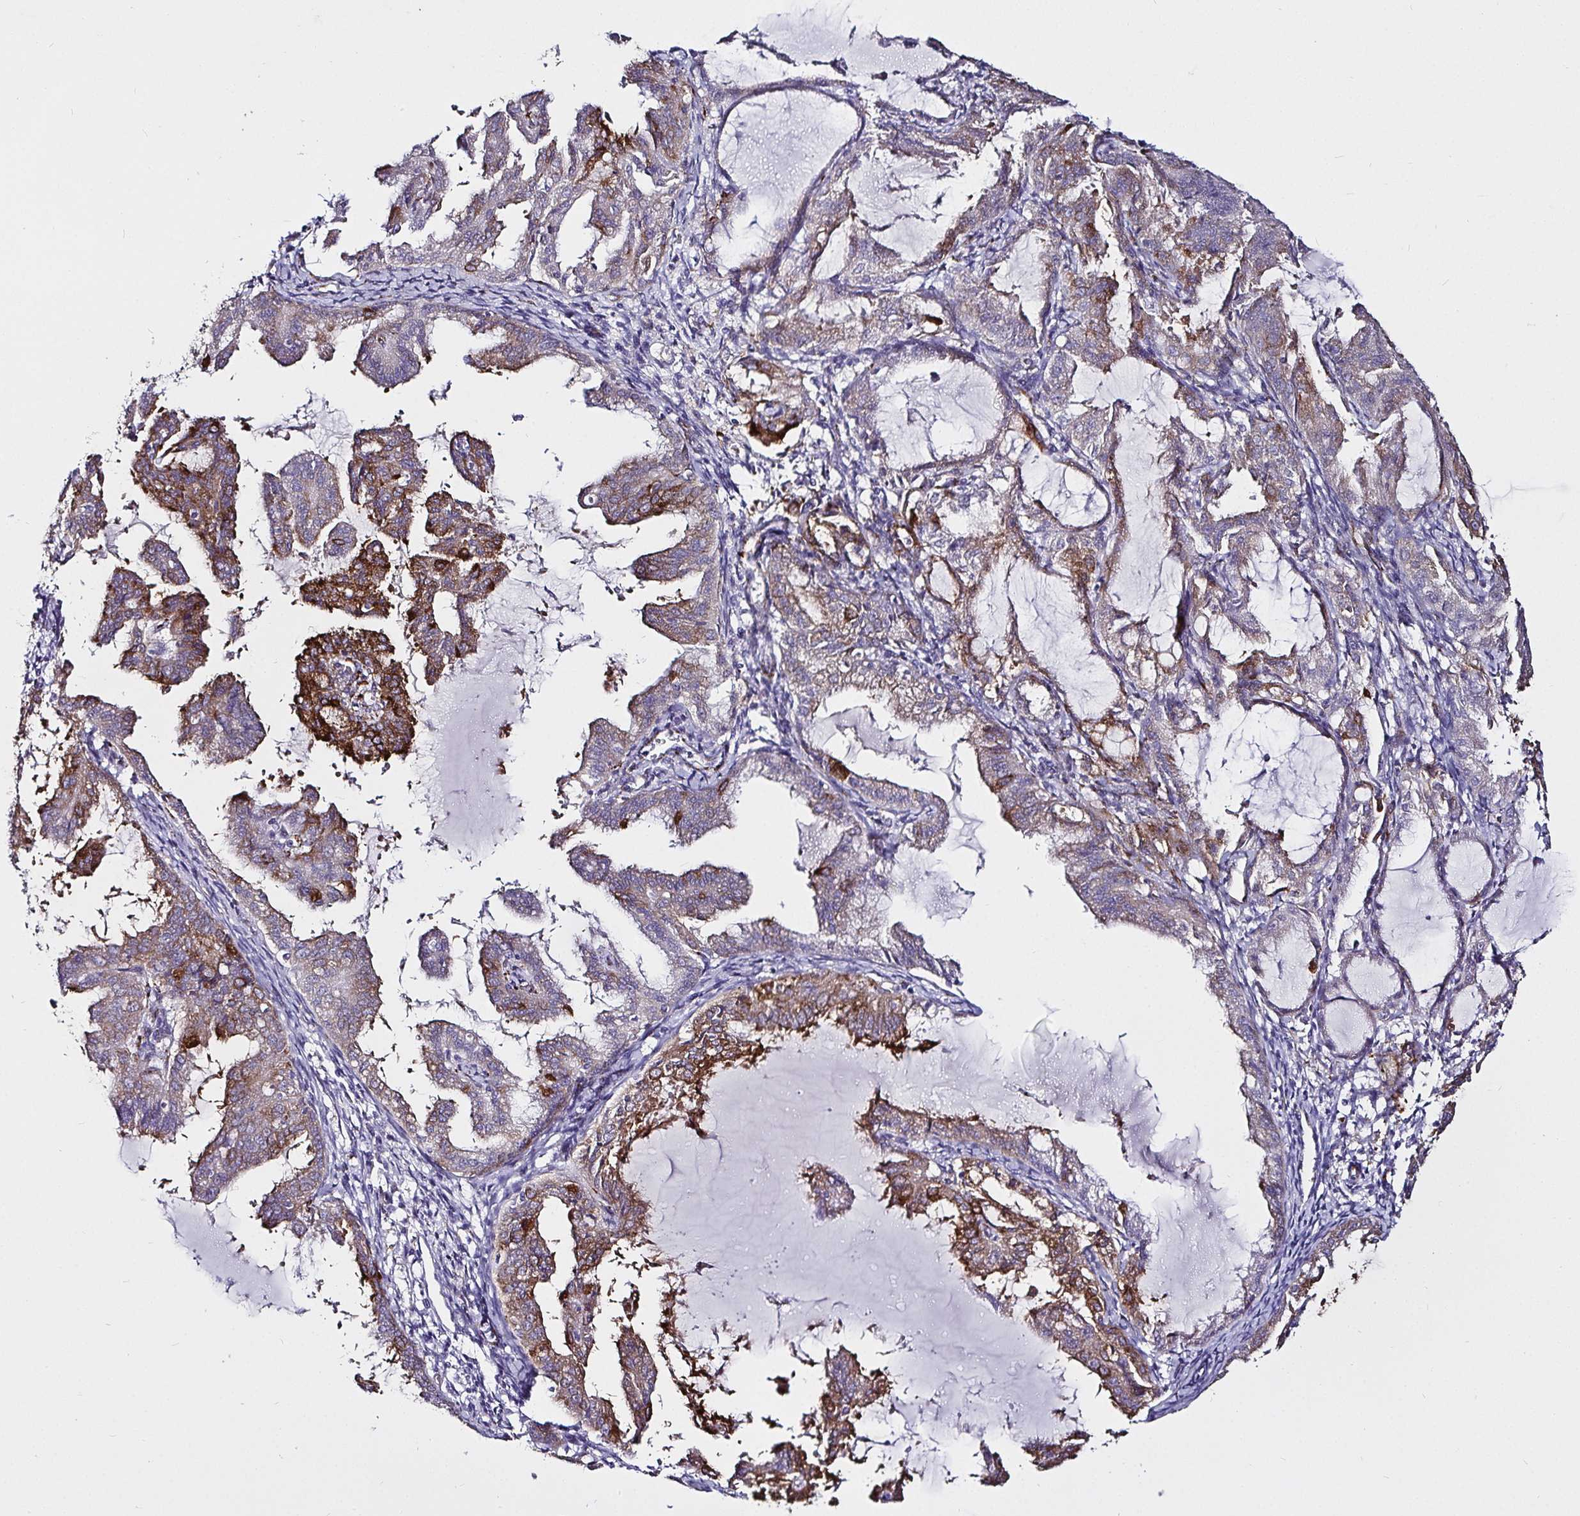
{"staining": {"intensity": "strong", "quantity": "25%-75%", "location": "cytoplasmic/membranous"}, "tissue": "endometrial cancer", "cell_type": "Tumor cells", "image_type": "cancer", "snomed": [{"axis": "morphology", "description": "Adenocarcinoma, NOS"}, {"axis": "topography", "description": "Endometrium"}], "caption": "Immunohistochemistry (IHC) image of neoplastic tissue: endometrial adenocarcinoma stained using immunohistochemistry (IHC) exhibits high levels of strong protein expression localized specifically in the cytoplasmic/membranous of tumor cells, appearing as a cytoplasmic/membranous brown color.", "gene": "P4HA2", "patient": {"sex": "female", "age": 70}}